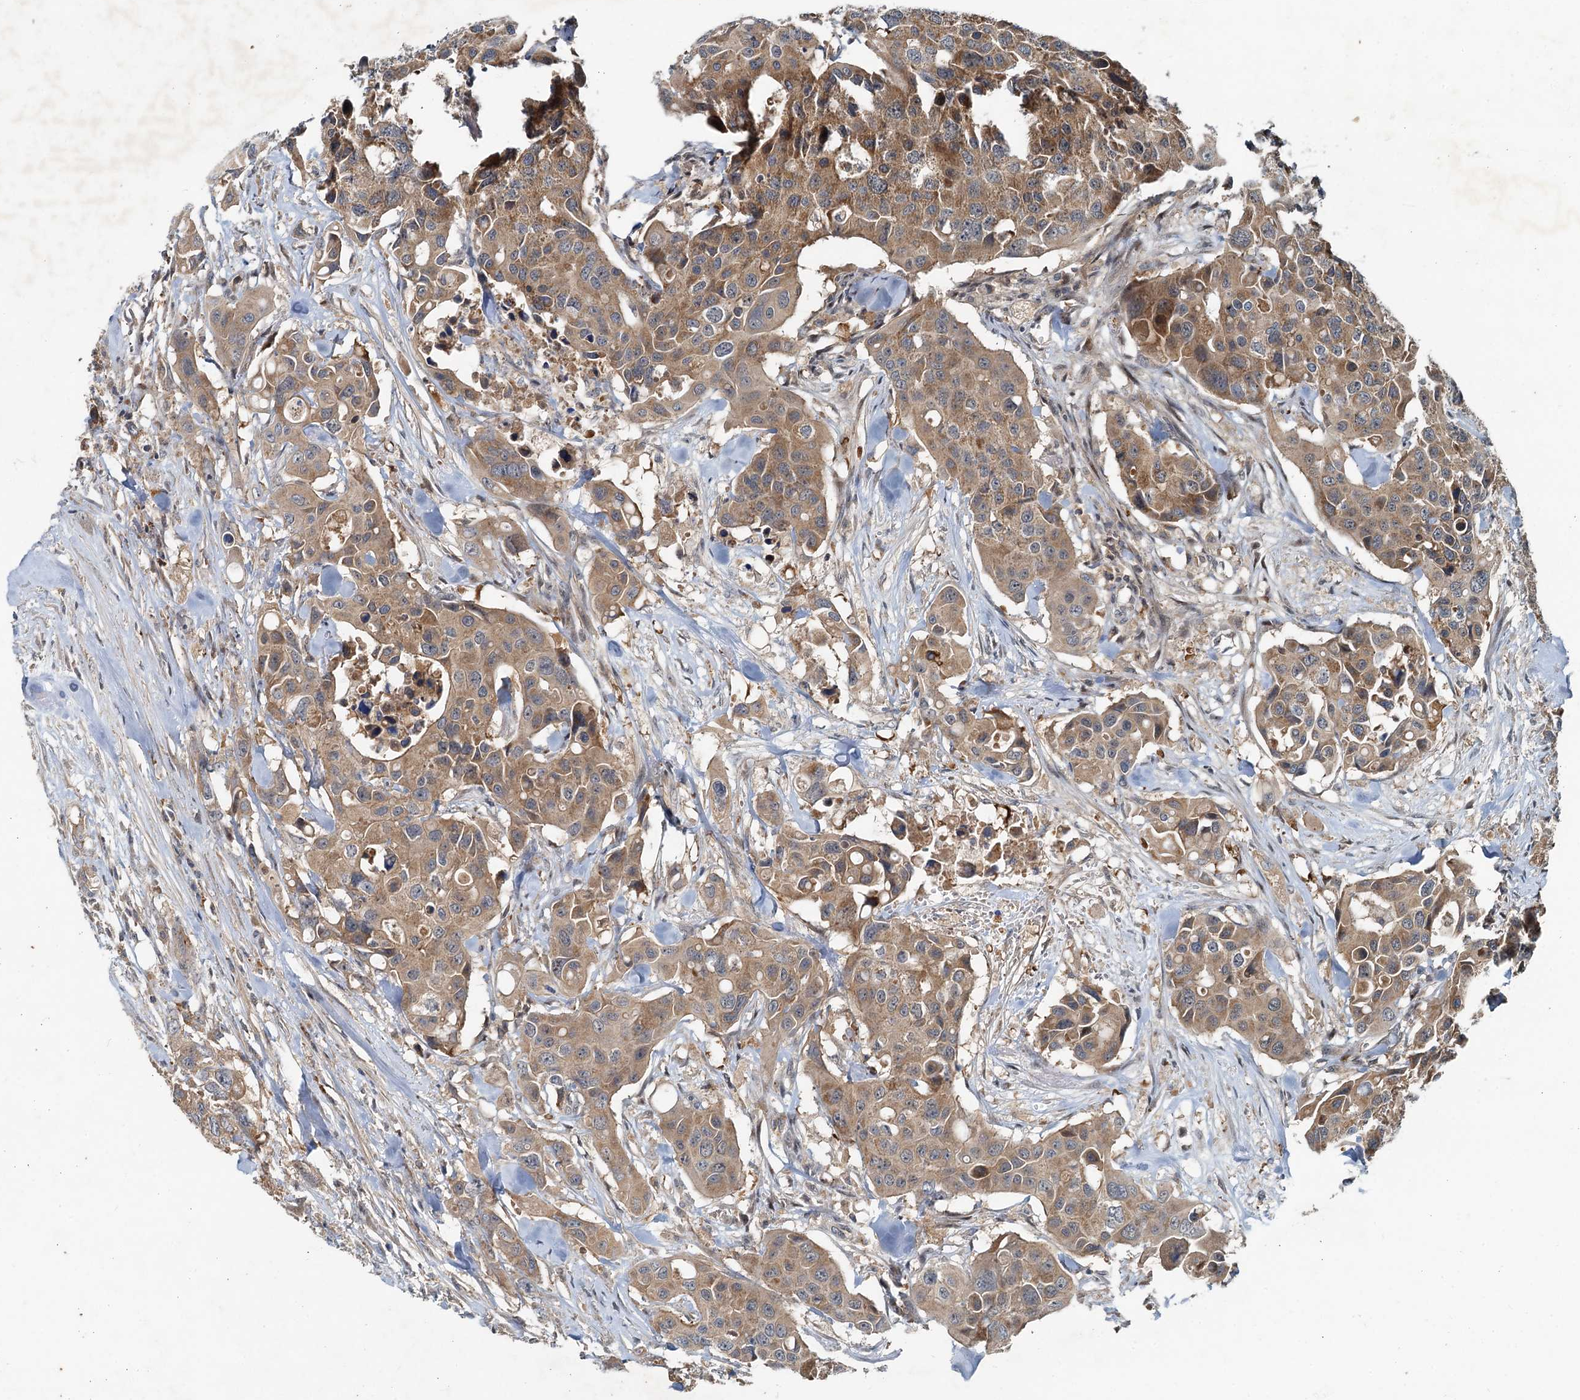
{"staining": {"intensity": "moderate", "quantity": ">75%", "location": "cytoplasmic/membranous"}, "tissue": "colorectal cancer", "cell_type": "Tumor cells", "image_type": "cancer", "snomed": [{"axis": "morphology", "description": "Adenocarcinoma, NOS"}, {"axis": "topography", "description": "Colon"}], "caption": "Immunohistochemical staining of adenocarcinoma (colorectal) displays medium levels of moderate cytoplasmic/membranous expression in approximately >75% of tumor cells.", "gene": "CEP68", "patient": {"sex": "male", "age": 77}}